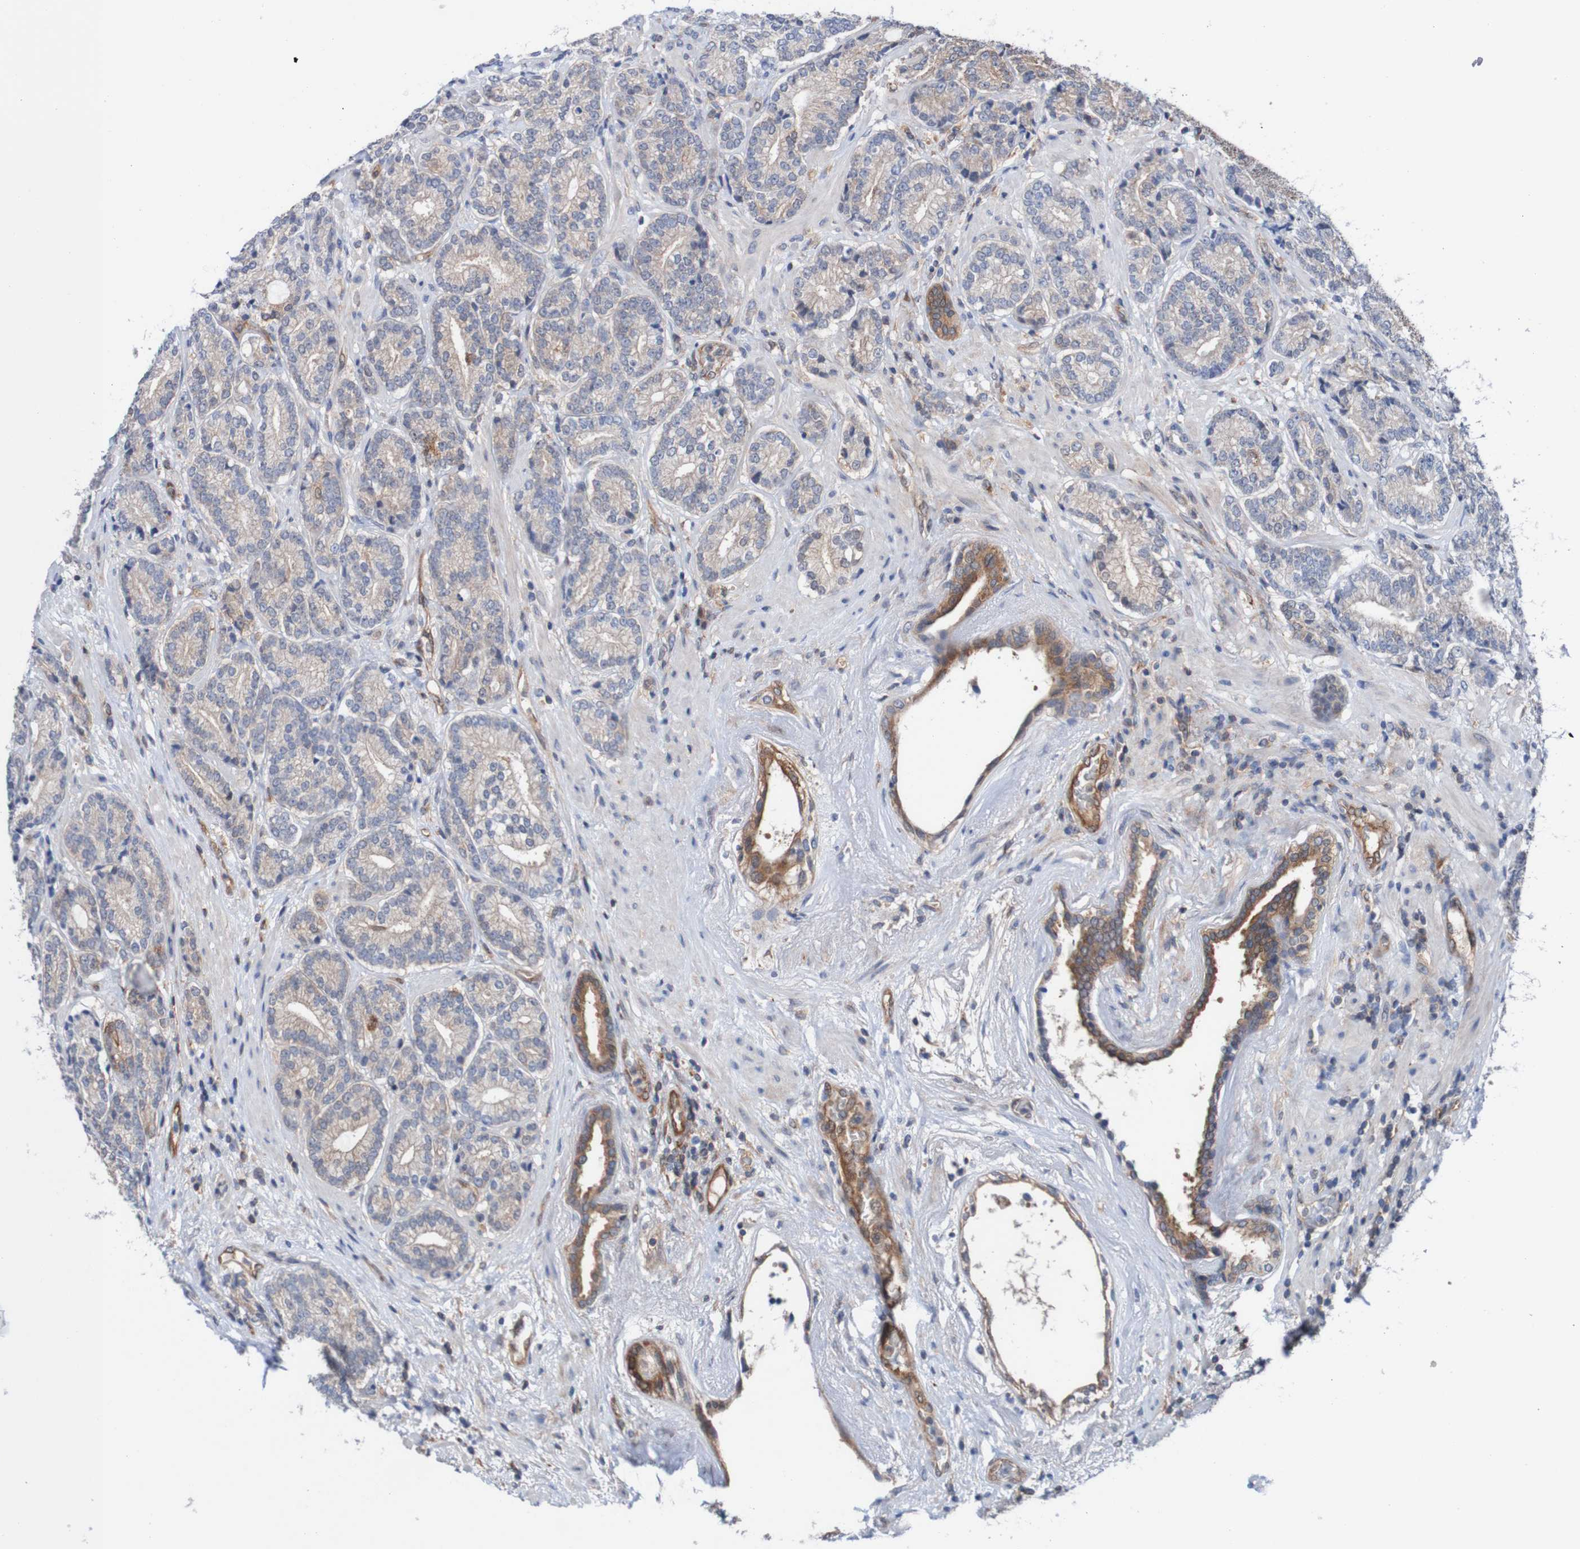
{"staining": {"intensity": "negative", "quantity": "none", "location": "none"}, "tissue": "prostate cancer", "cell_type": "Tumor cells", "image_type": "cancer", "snomed": [{"axis": "morphology", "description": "Adenocarcinoma, High grade"}, {"axis": "topography", "description": "Prostate"}], "caption": "Immunohistochemistry (IHC) histopathology image of prostate cancer (high-grade adenocarcinoma) stained for a protein (brown), which reveals no positivity in tumor cells. (Brightfield microscopy of DAB immunohistochemistry (IHC) at high magnification).", "gene": "RIGI", "patient": {"sex": "male", "age": 61}}